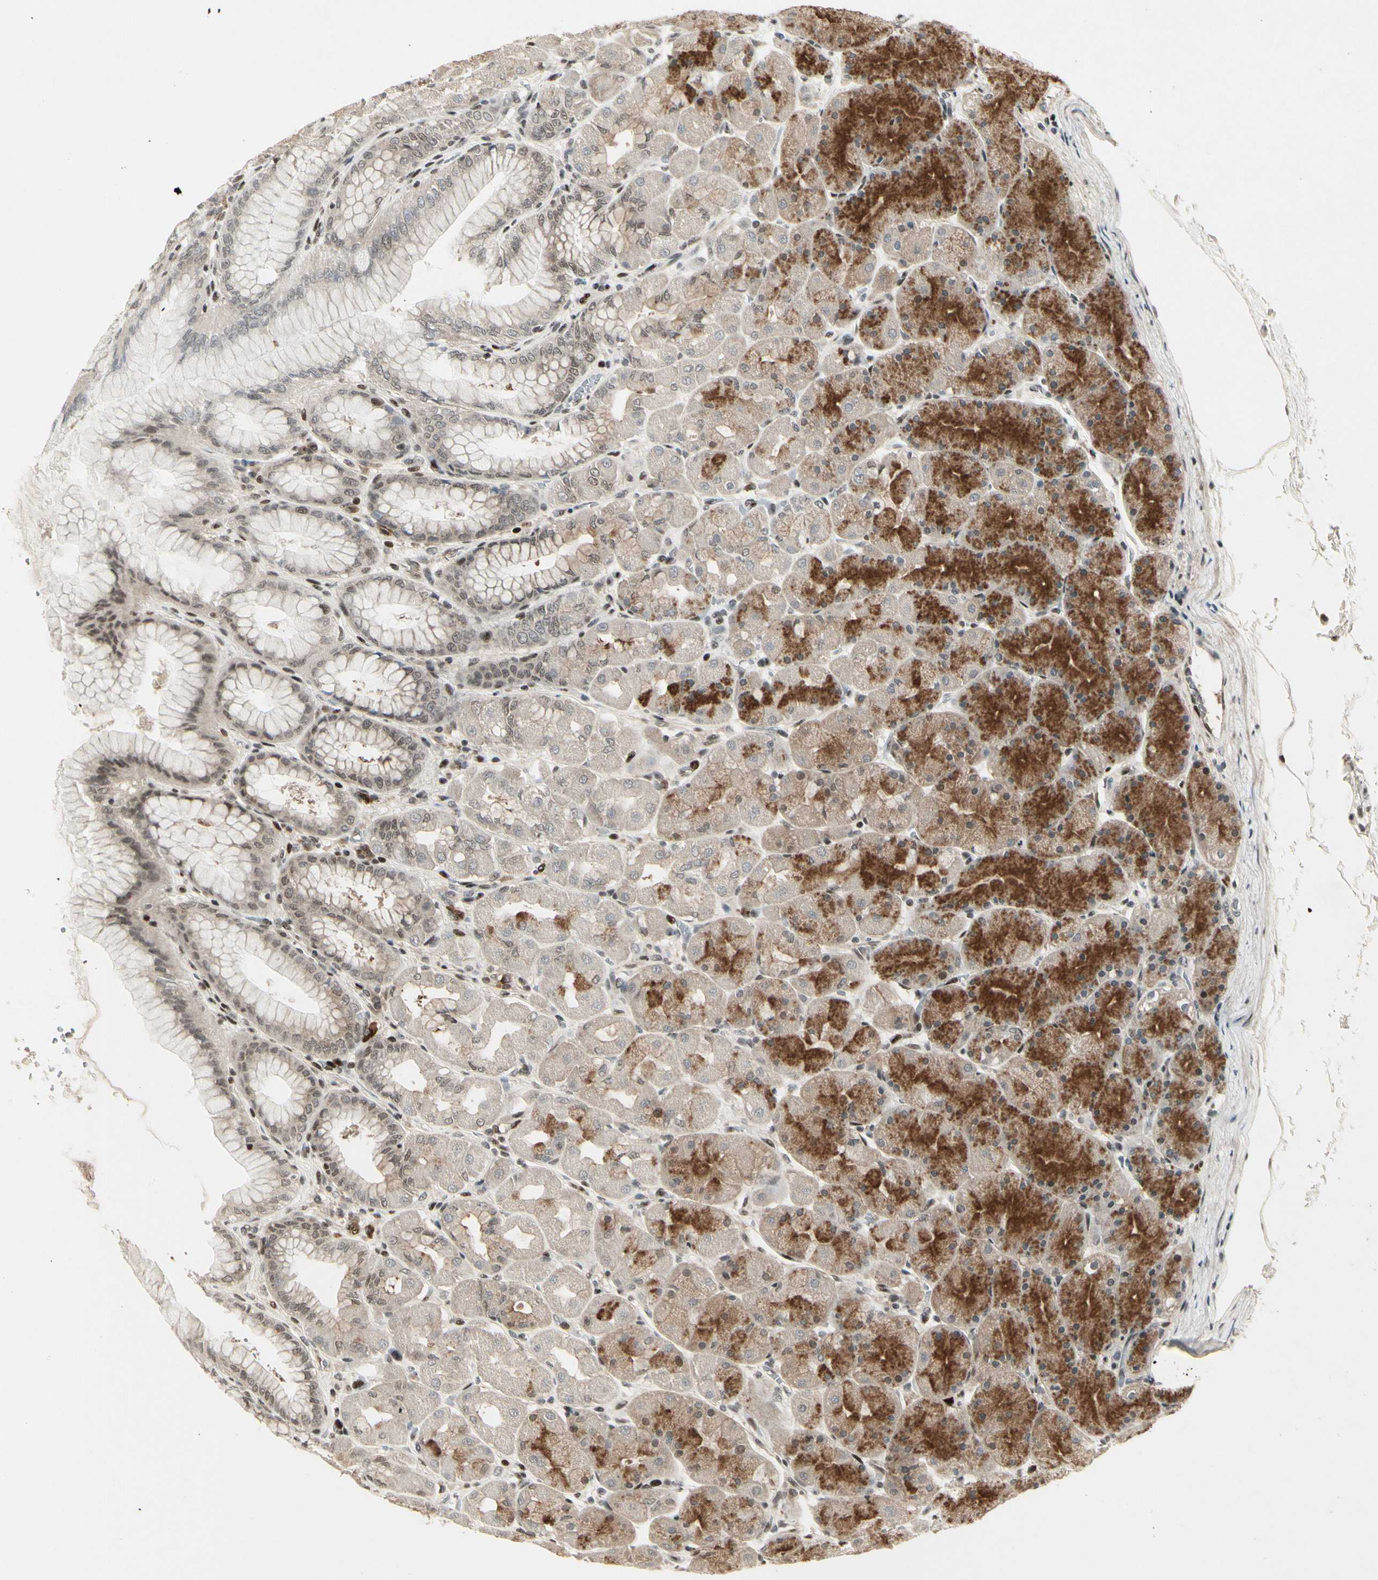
{"staining": {"intensity": "strong", "quantity": "<25%", "location": "cytoplasmic/membranous,nuclear"}, "tissue": "stomach", "cell_type": "Glandular cells", "image_type": "normal", "snomed": [{"axis": "morphology", "description": "Normal tissue, NOS"}, {"axis": "topography", "description": "Stomach, upper"}], "caption": "Protein analysis of benign stomach displays strong cytoplasmic/membranous,nuclear expression in approximately <25% of glandular cells.", "gene": "FOXJ2", "patient": {"sex": "female", "age": 56}}